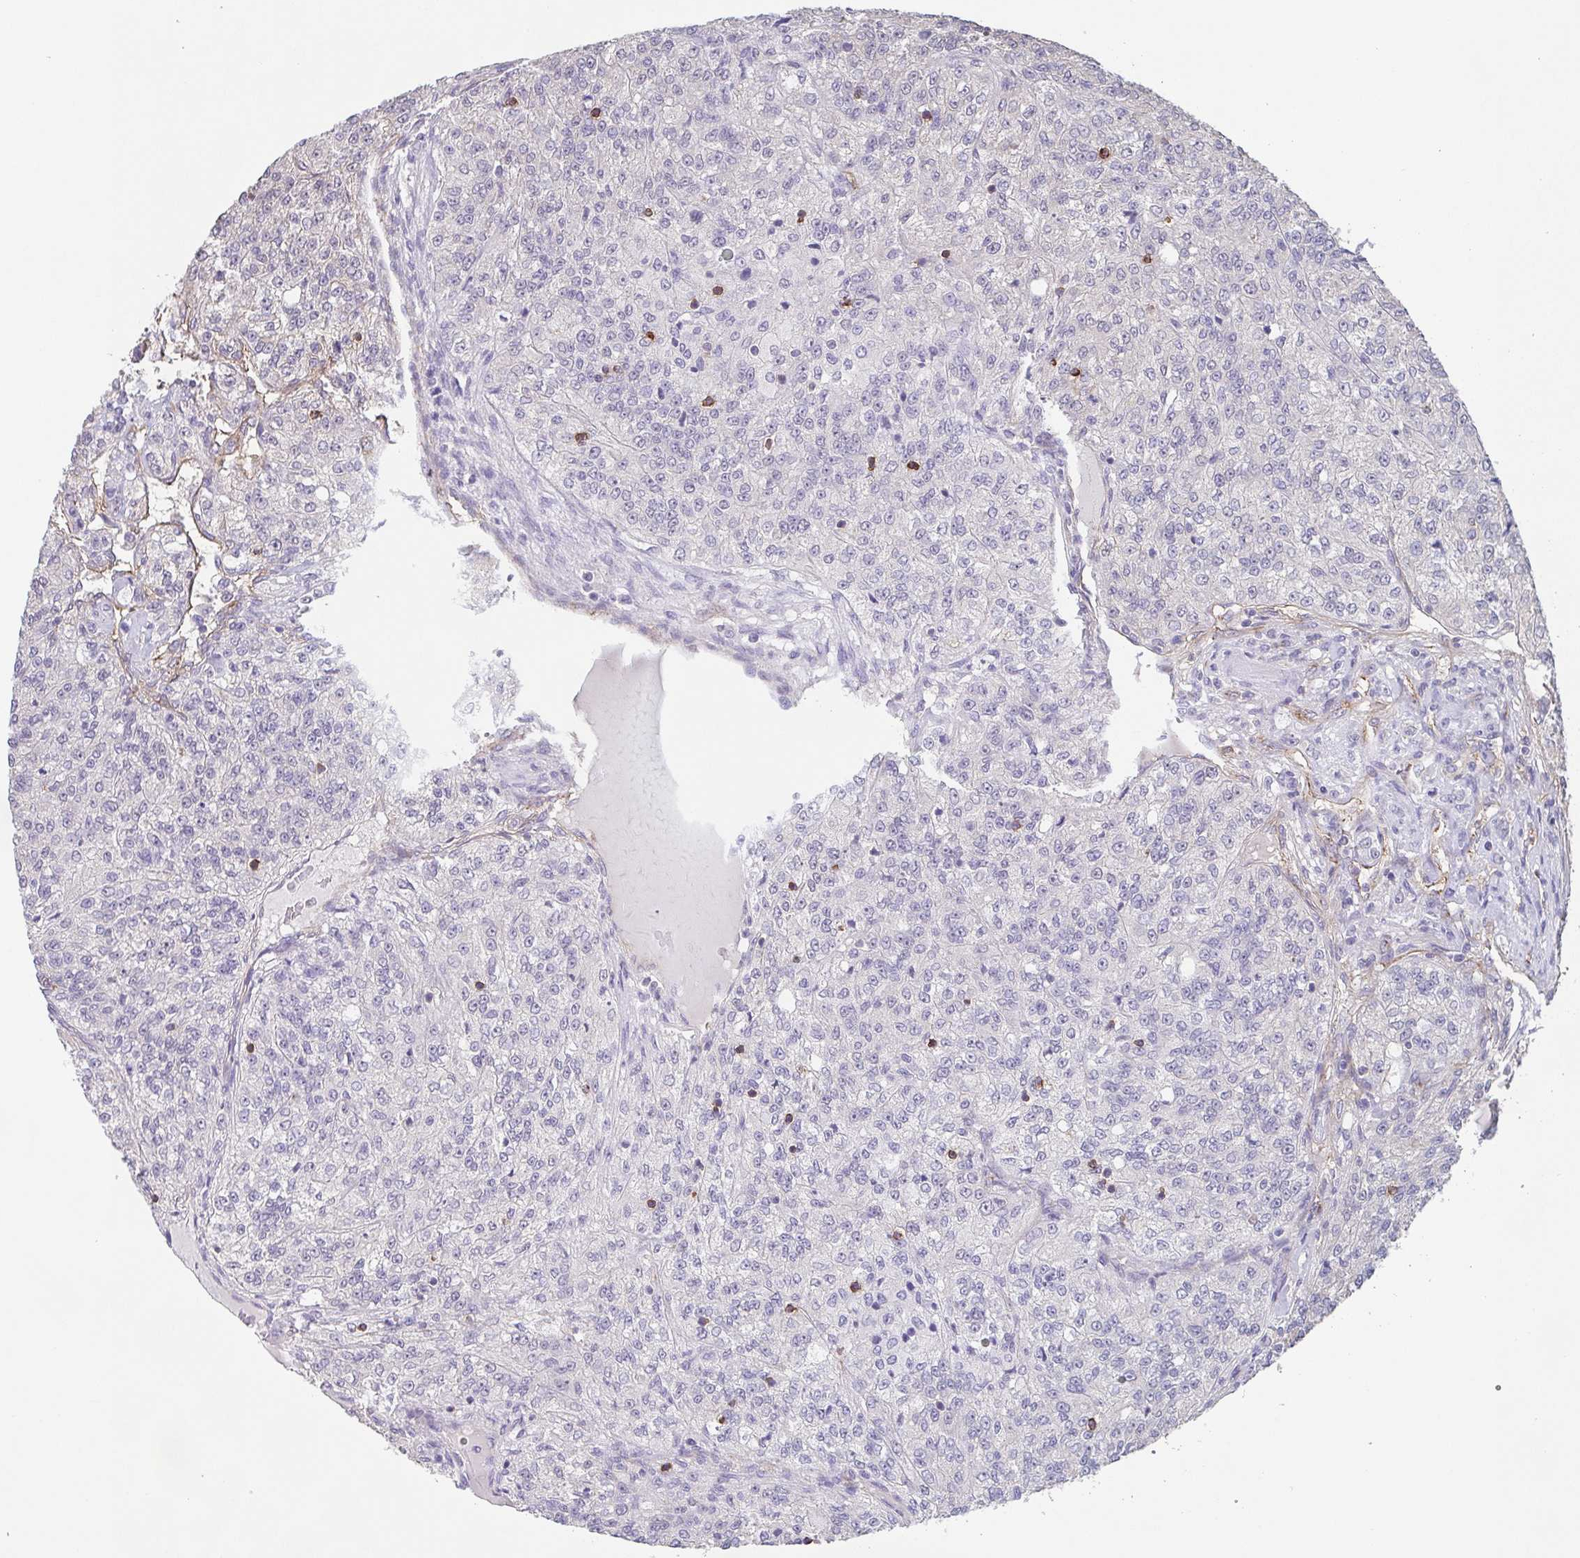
{"staining": {"intensity": "negative", "quantity": "none", "location": "none"}, "tissue": "renal cancer", "cell_type": "Tumor cells", "image_type": "cancer", "snomed": [{"axis": "morphology", "description": "Adenocarcinoma, NOS"}, {"axis": "topography", "description": "Kidney"}], "caption": "The image exhibits no significant positivity in tumor cells of renal adenocarcinoma.", "gene": "DBN1", "patient": {"sex": "female", "age": 63}}